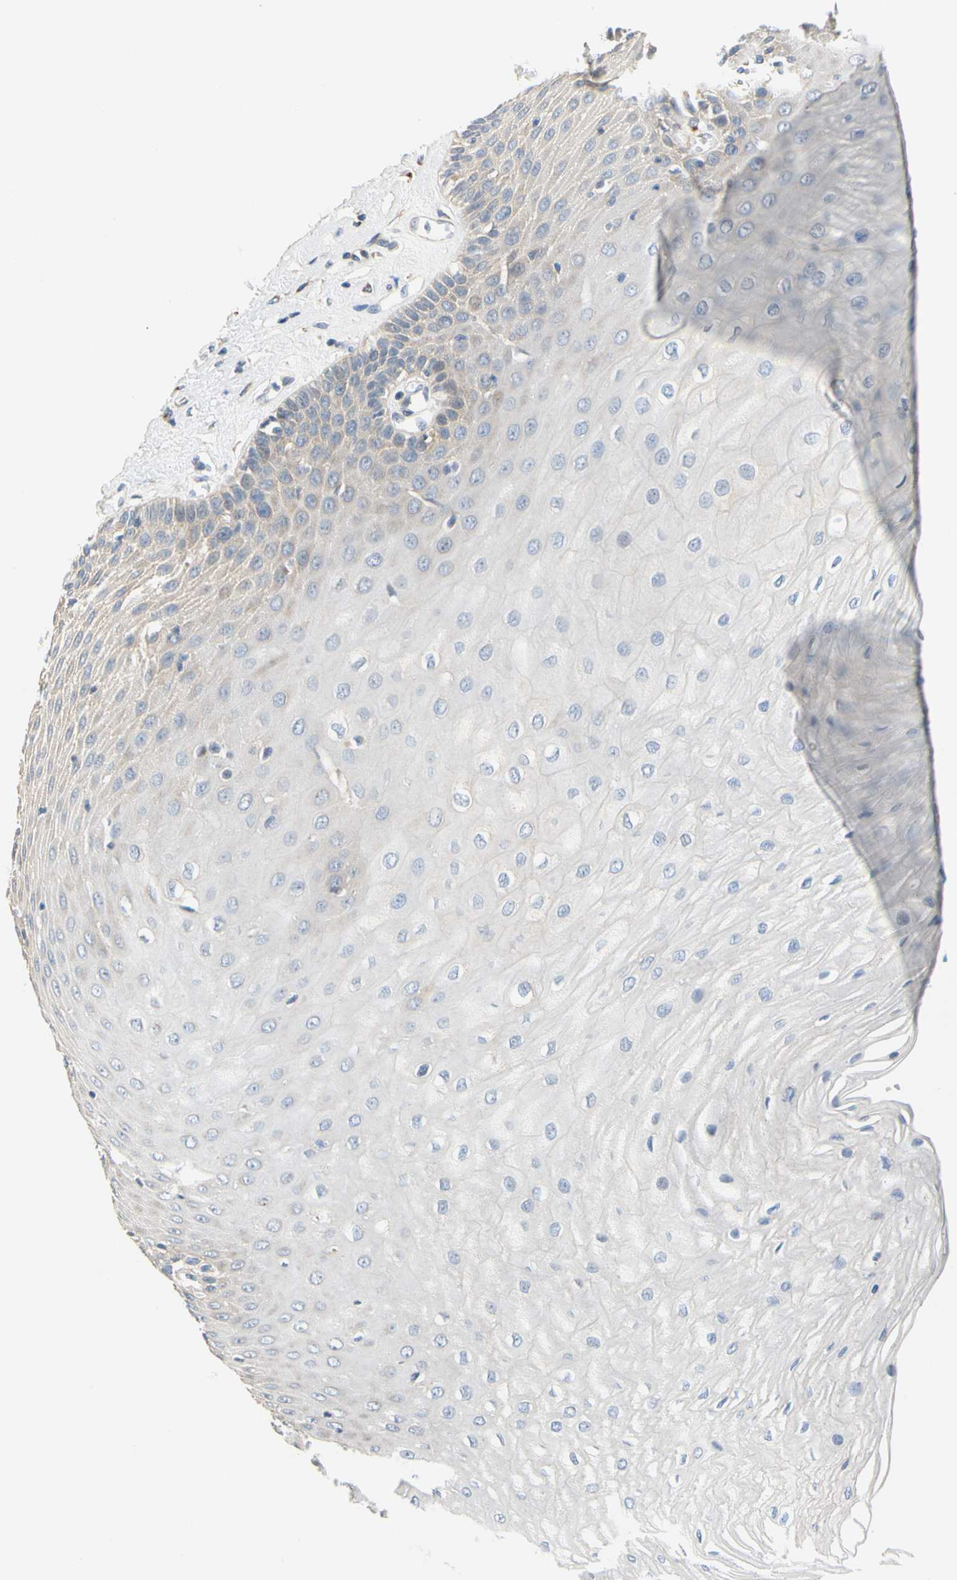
{"staining": {"intensity": "weak", "quantity": "<25%", "location": "cytoplasmic/membranous"}, "tissue": "esophagus", "cell_type": "Squamous epithelial cells", "image_type": "normal", "snomed": [{"axis": "morphology", "description": "Normal tissue, NOS"}, {"axis": "morphology", "description": "Squamous cell carcinoma, NOS"}, {"axis": "topography", "description": "Esophagus"}], "caption": "IHC histopathology image of normal esophagus: esophagus stained with DAB reveals no significant protein expression in squamous epithelial cells.", "gene": "ZNF236", "patient": {"sex": "male", "age": 65}}